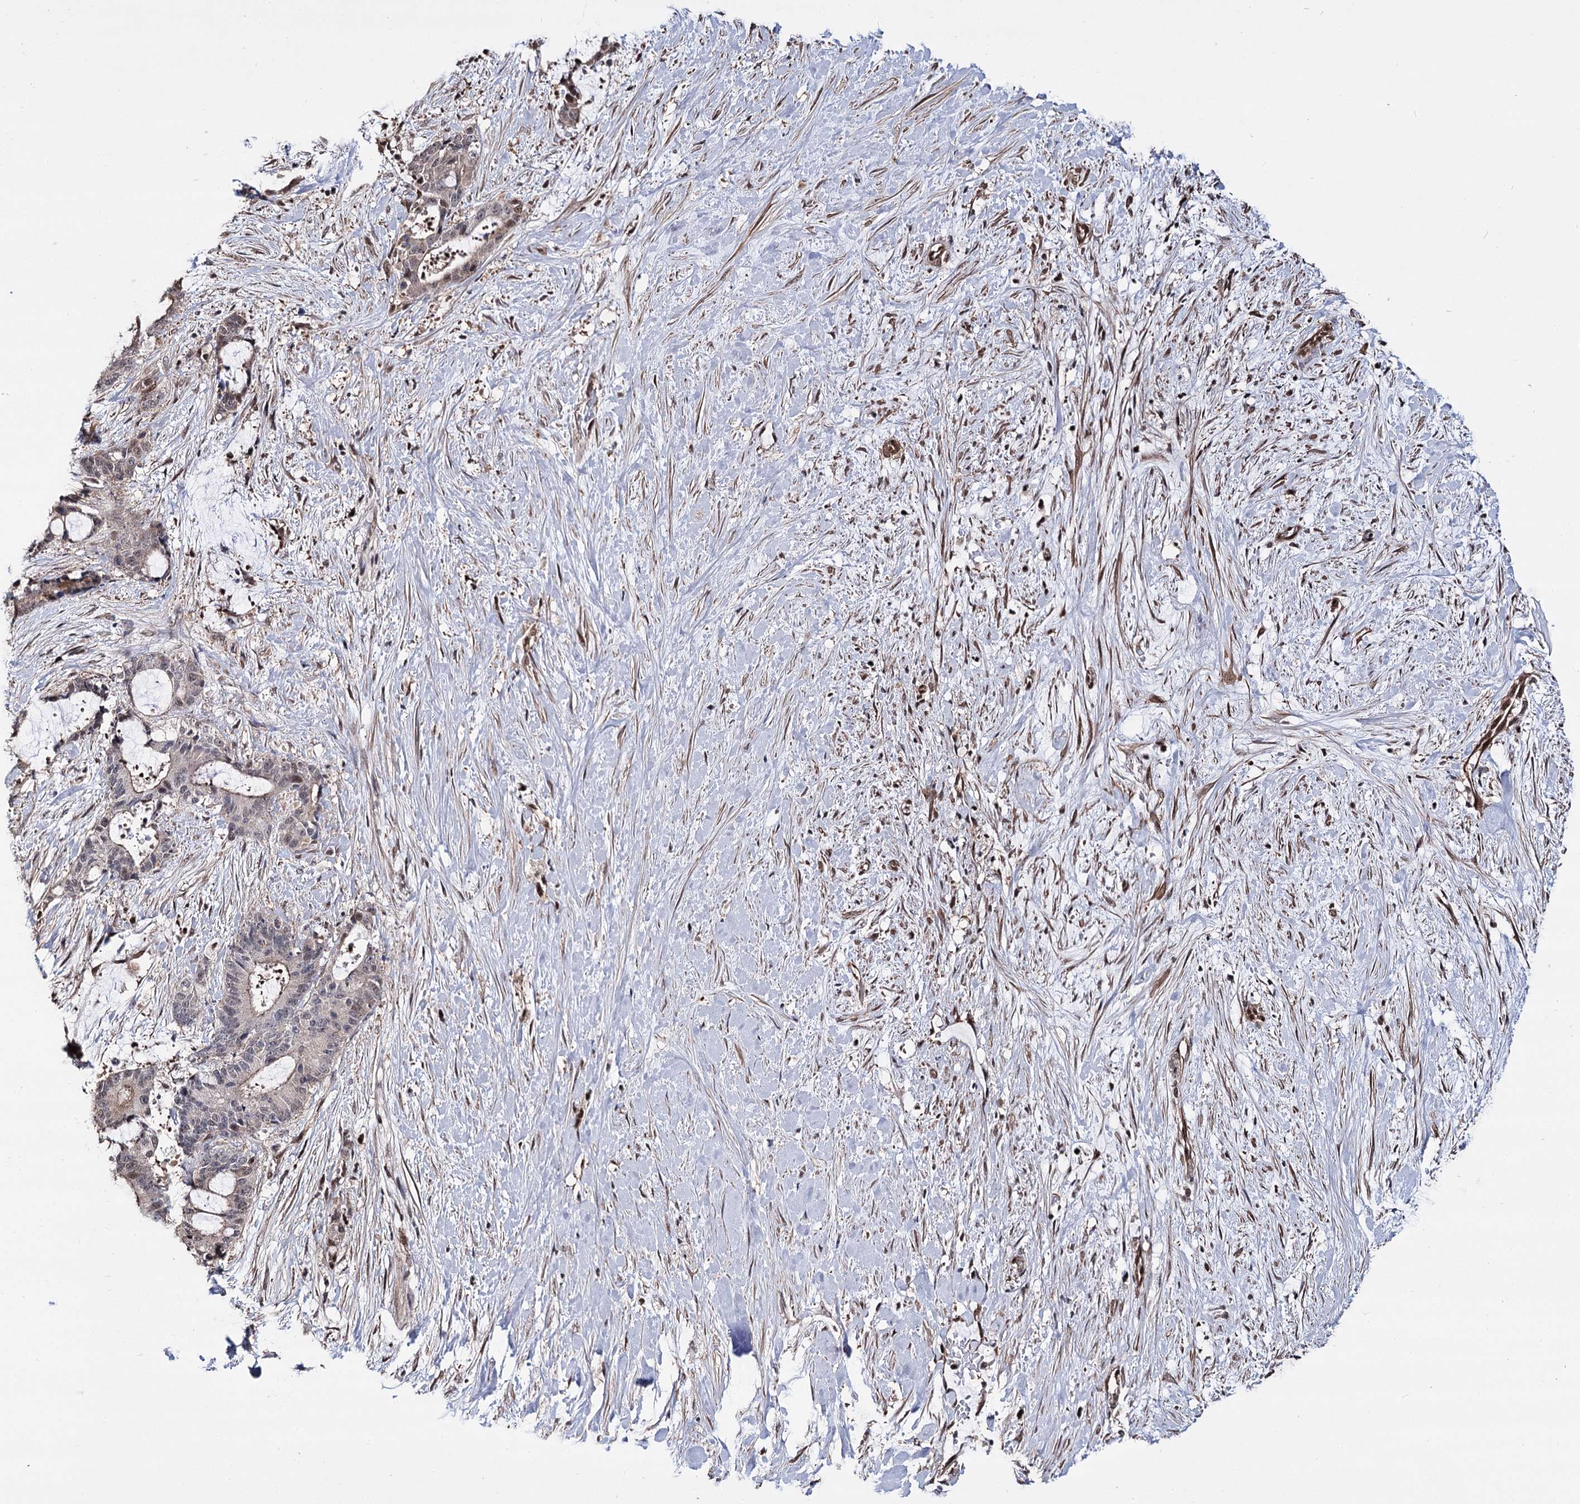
{"staining": {"intensity": "weak", "quantity": "<25%", "location": "cytoplasmic/membranous"}, "tissue": "liver cancer", "cell_type": "Tumor cells", "image_type": "cancer", "snomed": [{"axis": "morphology", "description": "Normal tissue, NOS"}, {"axis": "morphology", "description": "Cholangiocarcinoma"}, {"axis": "topography", "description": "Liver"}, {"axis": "topography", "description": "Peripheral nerve tissue"}], "caption": "This is a image of immunohistochemistry (IHC) staining of cholangiocarcinoma (liver), which shows no expression in tumor cells.", "gene": "CHMP7", "patient": {"sex": "female", "age": 73}}